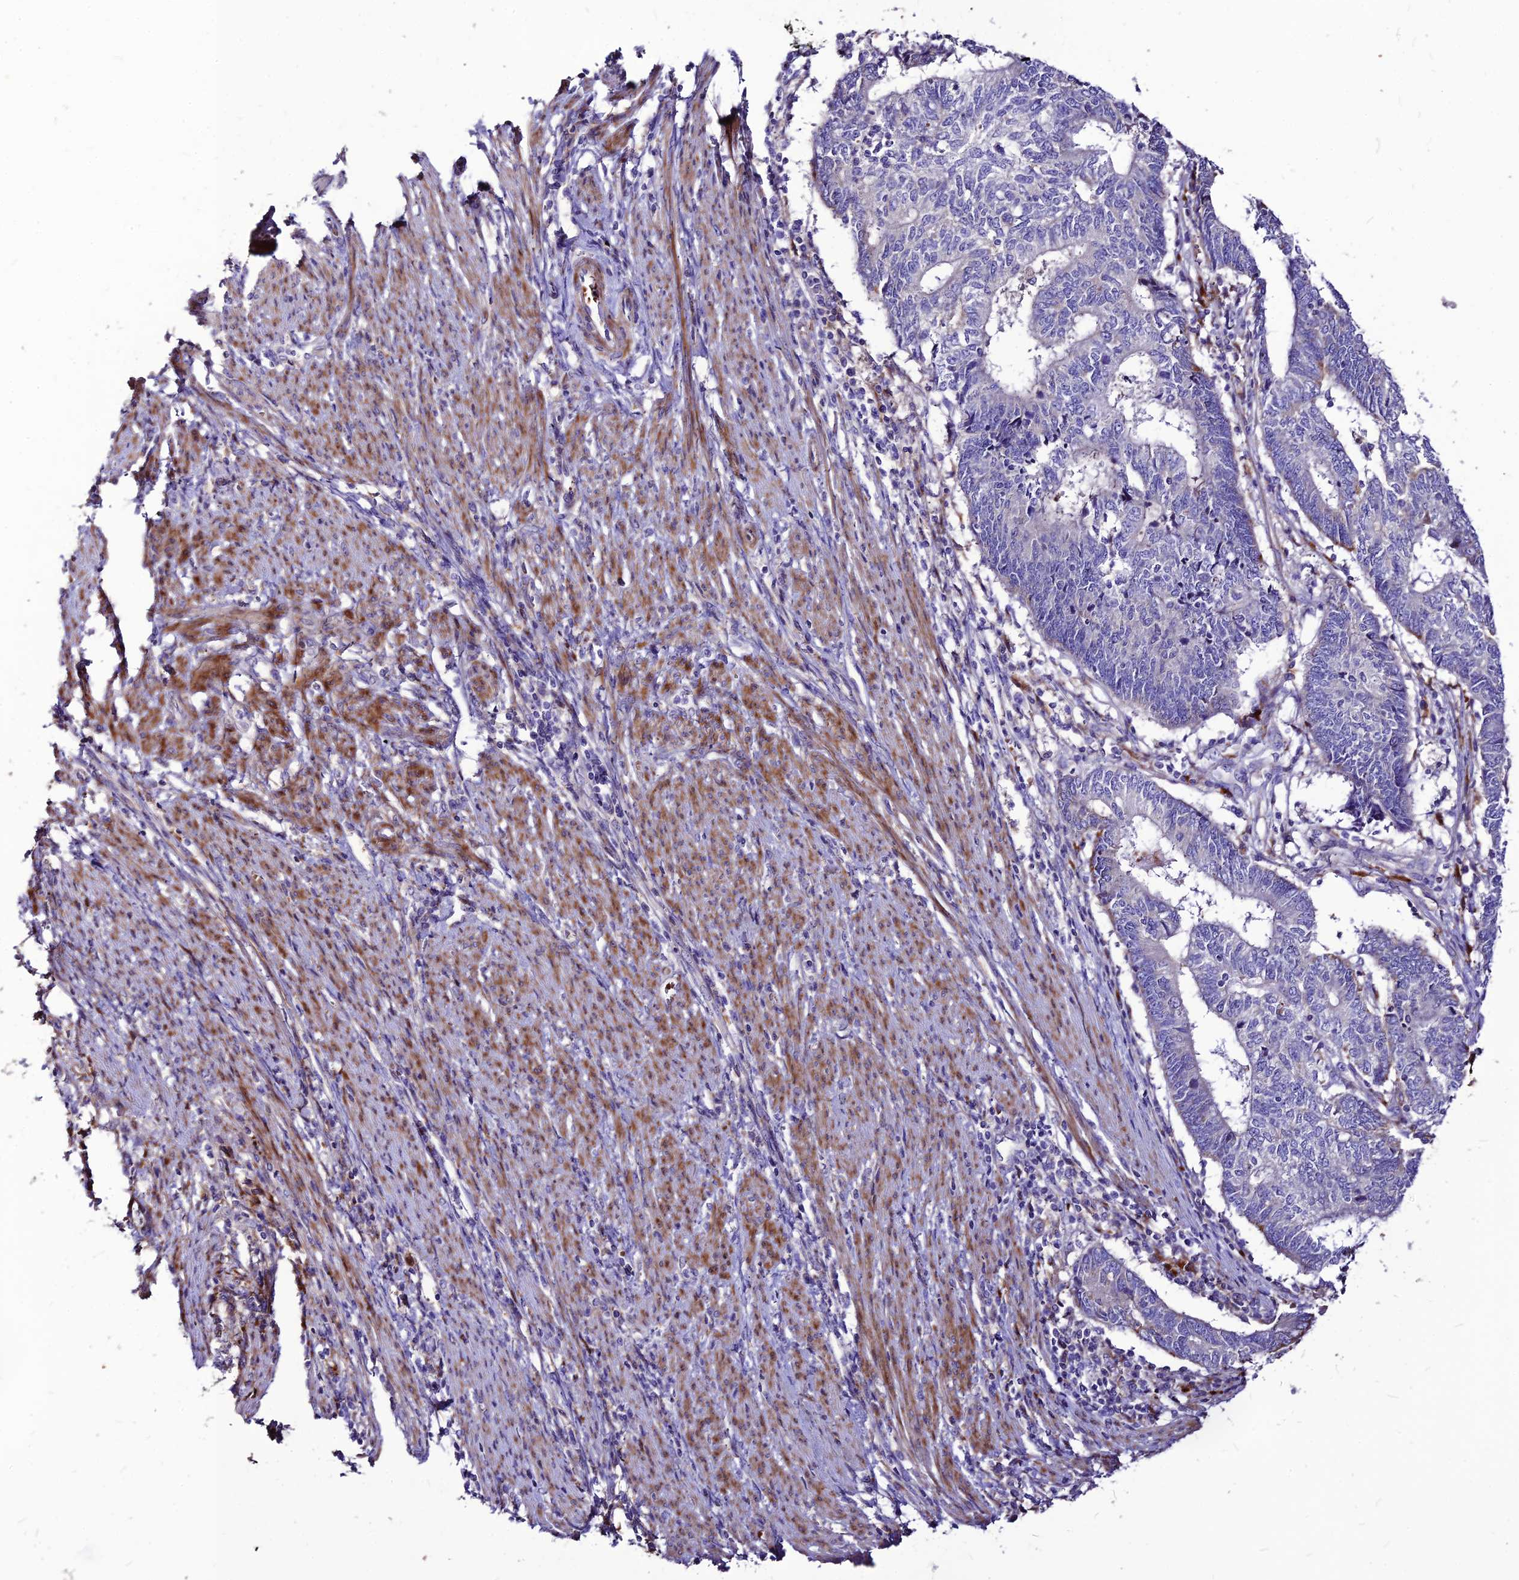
{"staining": {"intensity": "moderate", "quantity": "<25%", "location": "cytoplasmic/membranous"}, "tissue": "endometrial cancer", "cell_type": "Tumor cells", "image_type": "cancer", "snomed": [{"axis": "morphology", "description": "Adenocarcinoma, NOS"}, {"axis": "topography", "description": "Uterus"}, {"axis": "topography", "description": "Endometrium"}], "caption": "Endometrial cancer (adenocarcinoma) tissue reveals moderate cytoplasmic/membranous positivity in about <25% of tumor cells, visualized by immunohistochemistry. (brown staining indicates protein expression, while blue staining denotes nuclei).", "gene": "RIMOC1", "patient": {"sex": "female", "age": 70}}